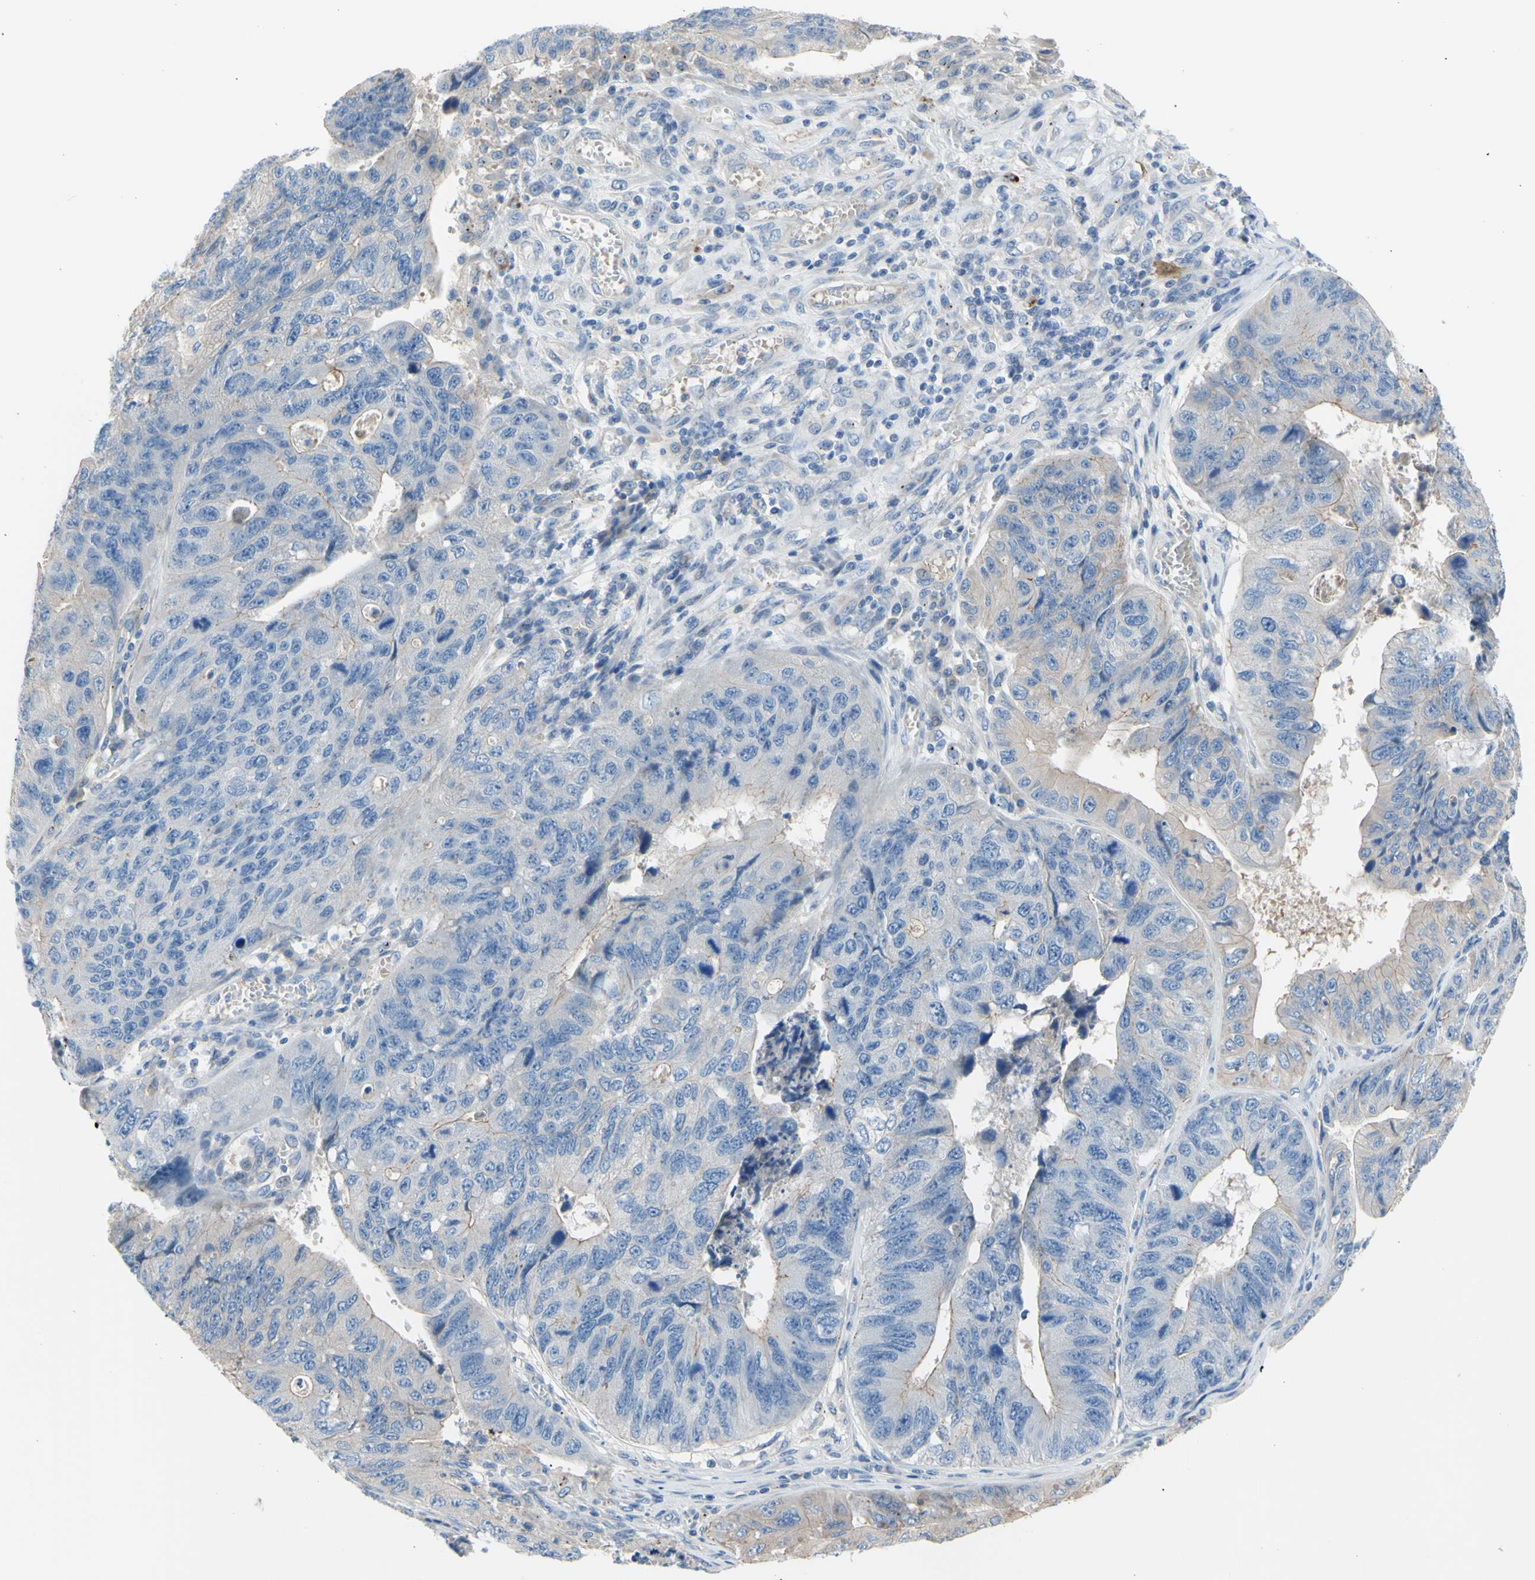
{"staining": {"intensity": "weak", "quantity": "<25%", "location": "cytoplasmic/membranous"}, "tissue": "stomach cancer", "cell_type": "Tumor cells", "image_type": "cancer", "snomed": [{"axis": "morphology", "description": "Adenocarcinoma, NOS"}, {"axis": "topography", "description": "Stomach"}], "caption": "High magnification brightfield microscopy of stomach cancer (adenocarcinoma) stained with DAB (brown) and counterstained with hematoxylin (blue): tumor cells show no significant staining.", "gene": "TMEM59L", "patient": {"sex": "male", "age": 59}}